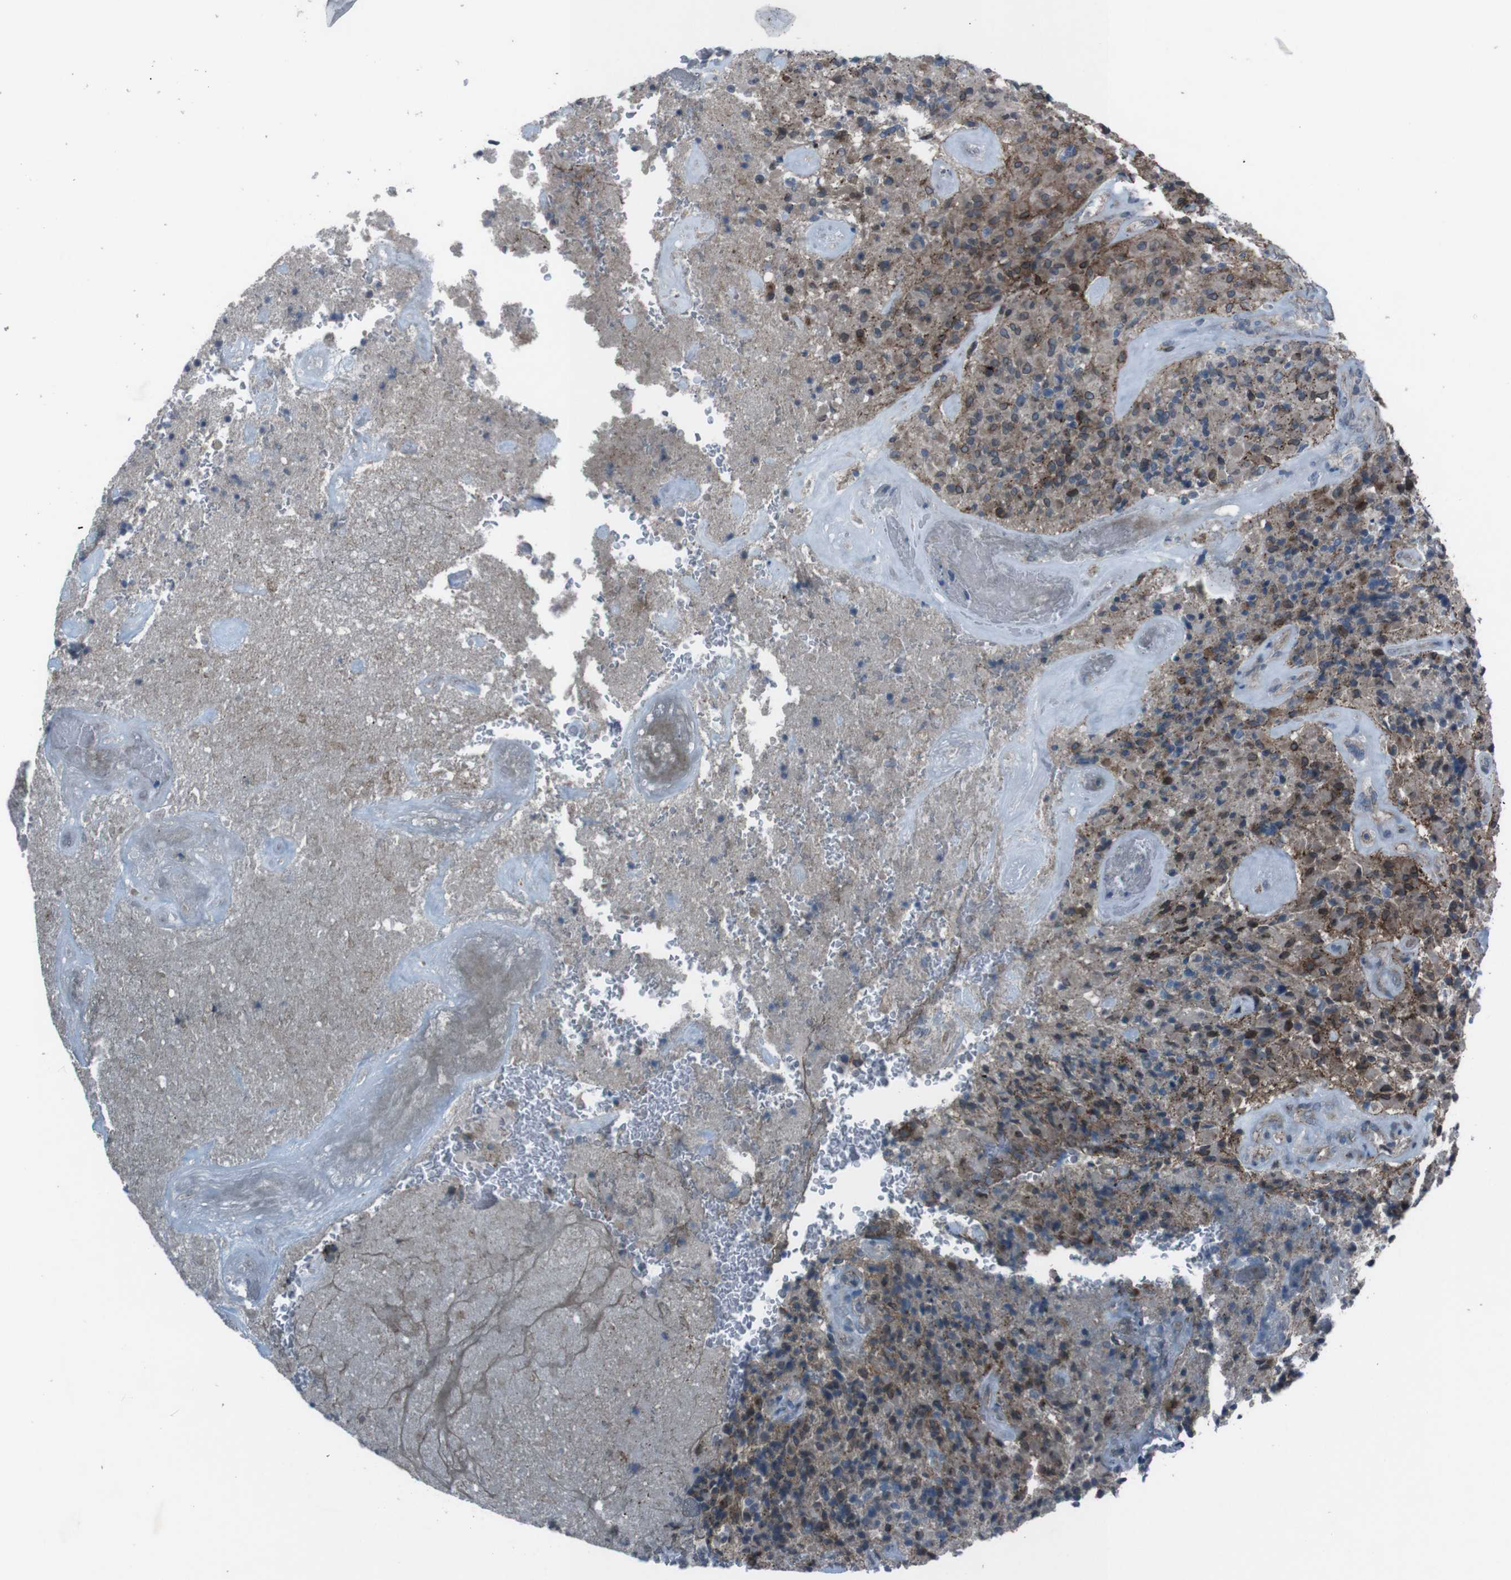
{"staining": {"intensity": "moderate", "quantity": ">75%", "location": "cytoplasmic/membranous,nuclear"}, "tissue": "glioma", "cell_type": "Tumor cells", "image_type": "cancer", "snomed": [{"axis": "morphology", "description": "Glioma, malignant, High grade"}, {"axis": "topography", "description": "Brain"}], "caption": "This micrograph reveals immunohistochemistry (IHC) staining of glioma, with medium moderate cytoplasmic/membranous and nuclear positivity in approximately >75% of tumor cells.", "gene": "EFNA5", "patient": {"sex": "male", "age": 71}}